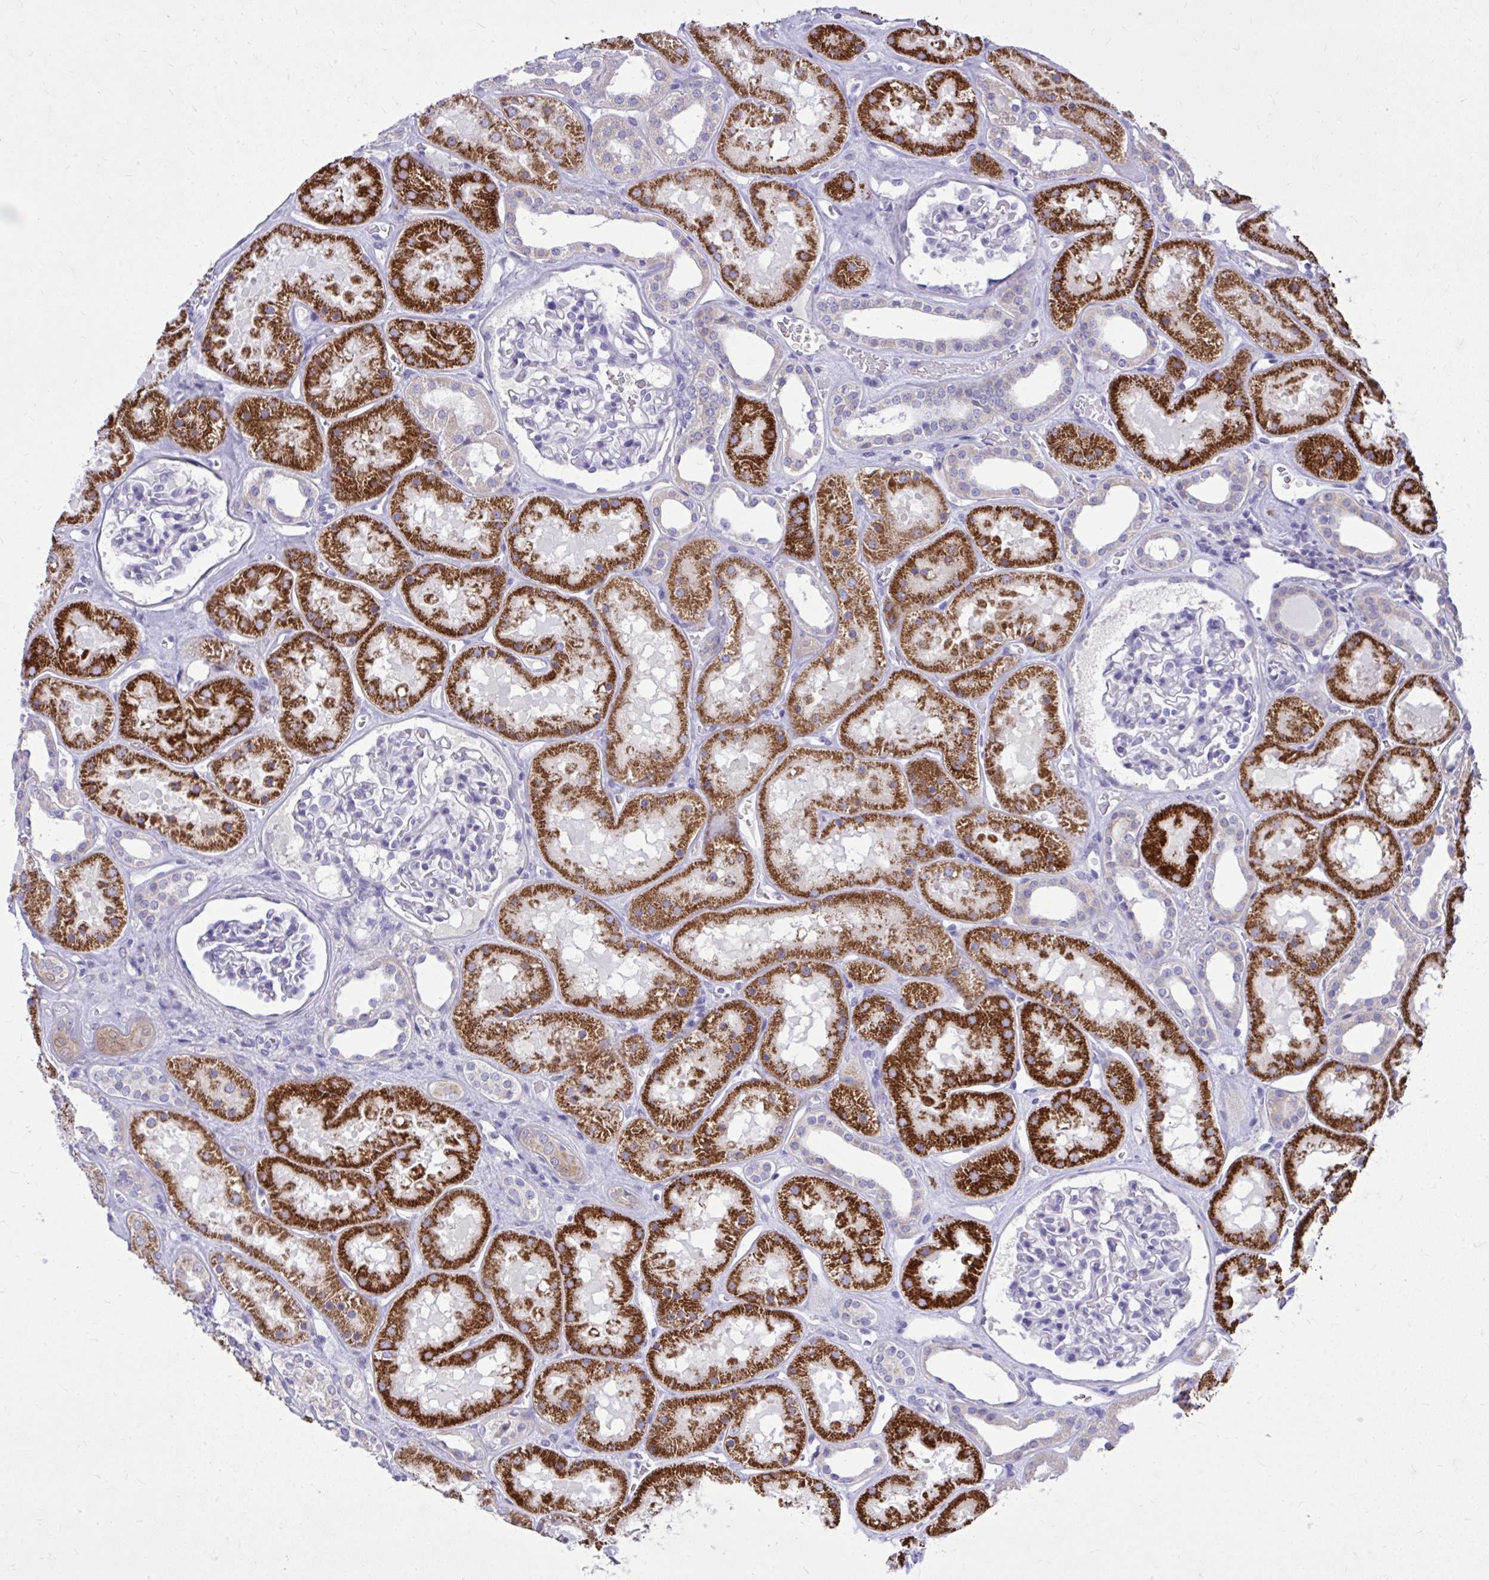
{"staining": {"intensity": "negative", "quantity": "none", "location": "none"}, "tissue": "kidney", "cell_type": "Cells in glomeruli", "image_type": "normal", "snomed": [{"axis": "morphology", "description": "Normal tissue, NOS"}, {"axis": "topography", "description": "Kidney"}], "caption": "Immunohistochemical staining of unremarkable kidney demonstrates no significant staining in cells in glomeruli. (Stains: DAB (3,3'-diaminobenzidine) immunohistochemistry (IHC) with hematoxylin counter stain, Microscopy: brightfield microscopy at high magnification).", "gene": "NNMT", "patient": {"sex": "female", "age": 41}}